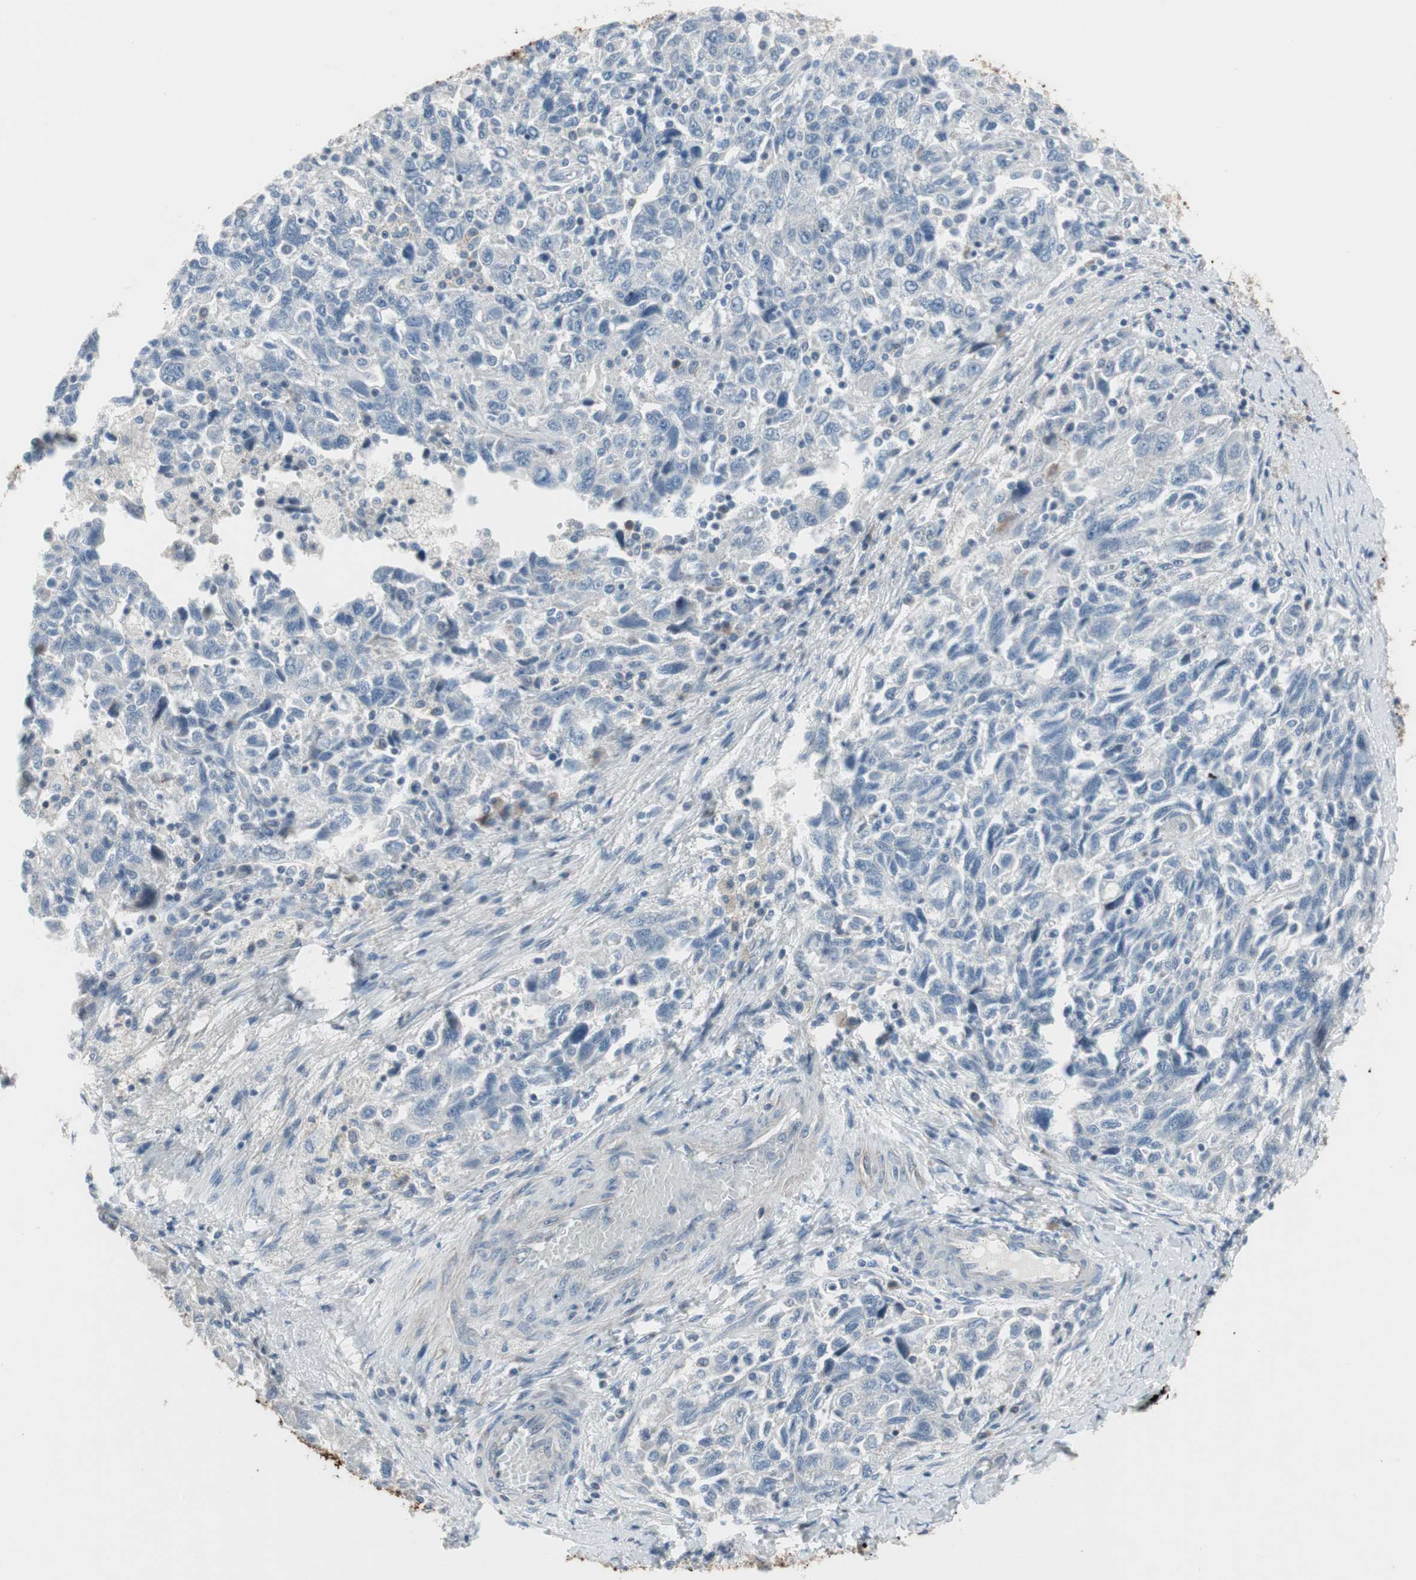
{"staining": {"intensity": "negative", "quantity": "none", "location": "none"}, "tissue": "ovarian cancer", "cell_type": "Tumor cells", "image_type": "cancer", "snomed": [{"axis": "morphology", "description": "Carcinoma, NOS"}, {"axis": "morphology", "description": "Cystadenocarcinoma, serous, NOS"}, {"axis": "topography", "description": "Ovary"}], "caption": "Immunohistochemistry of human ovarian cancer (serous cystadenocarcinoma) shows no expression in tumor cells. (Brightfield microscopy of DAB (3,3'-diaminobenzidine) immunohistochemistry (IHC) at high magnification).", "gene": "PIGR", "patient": {"sex": "female", "age": 69}}